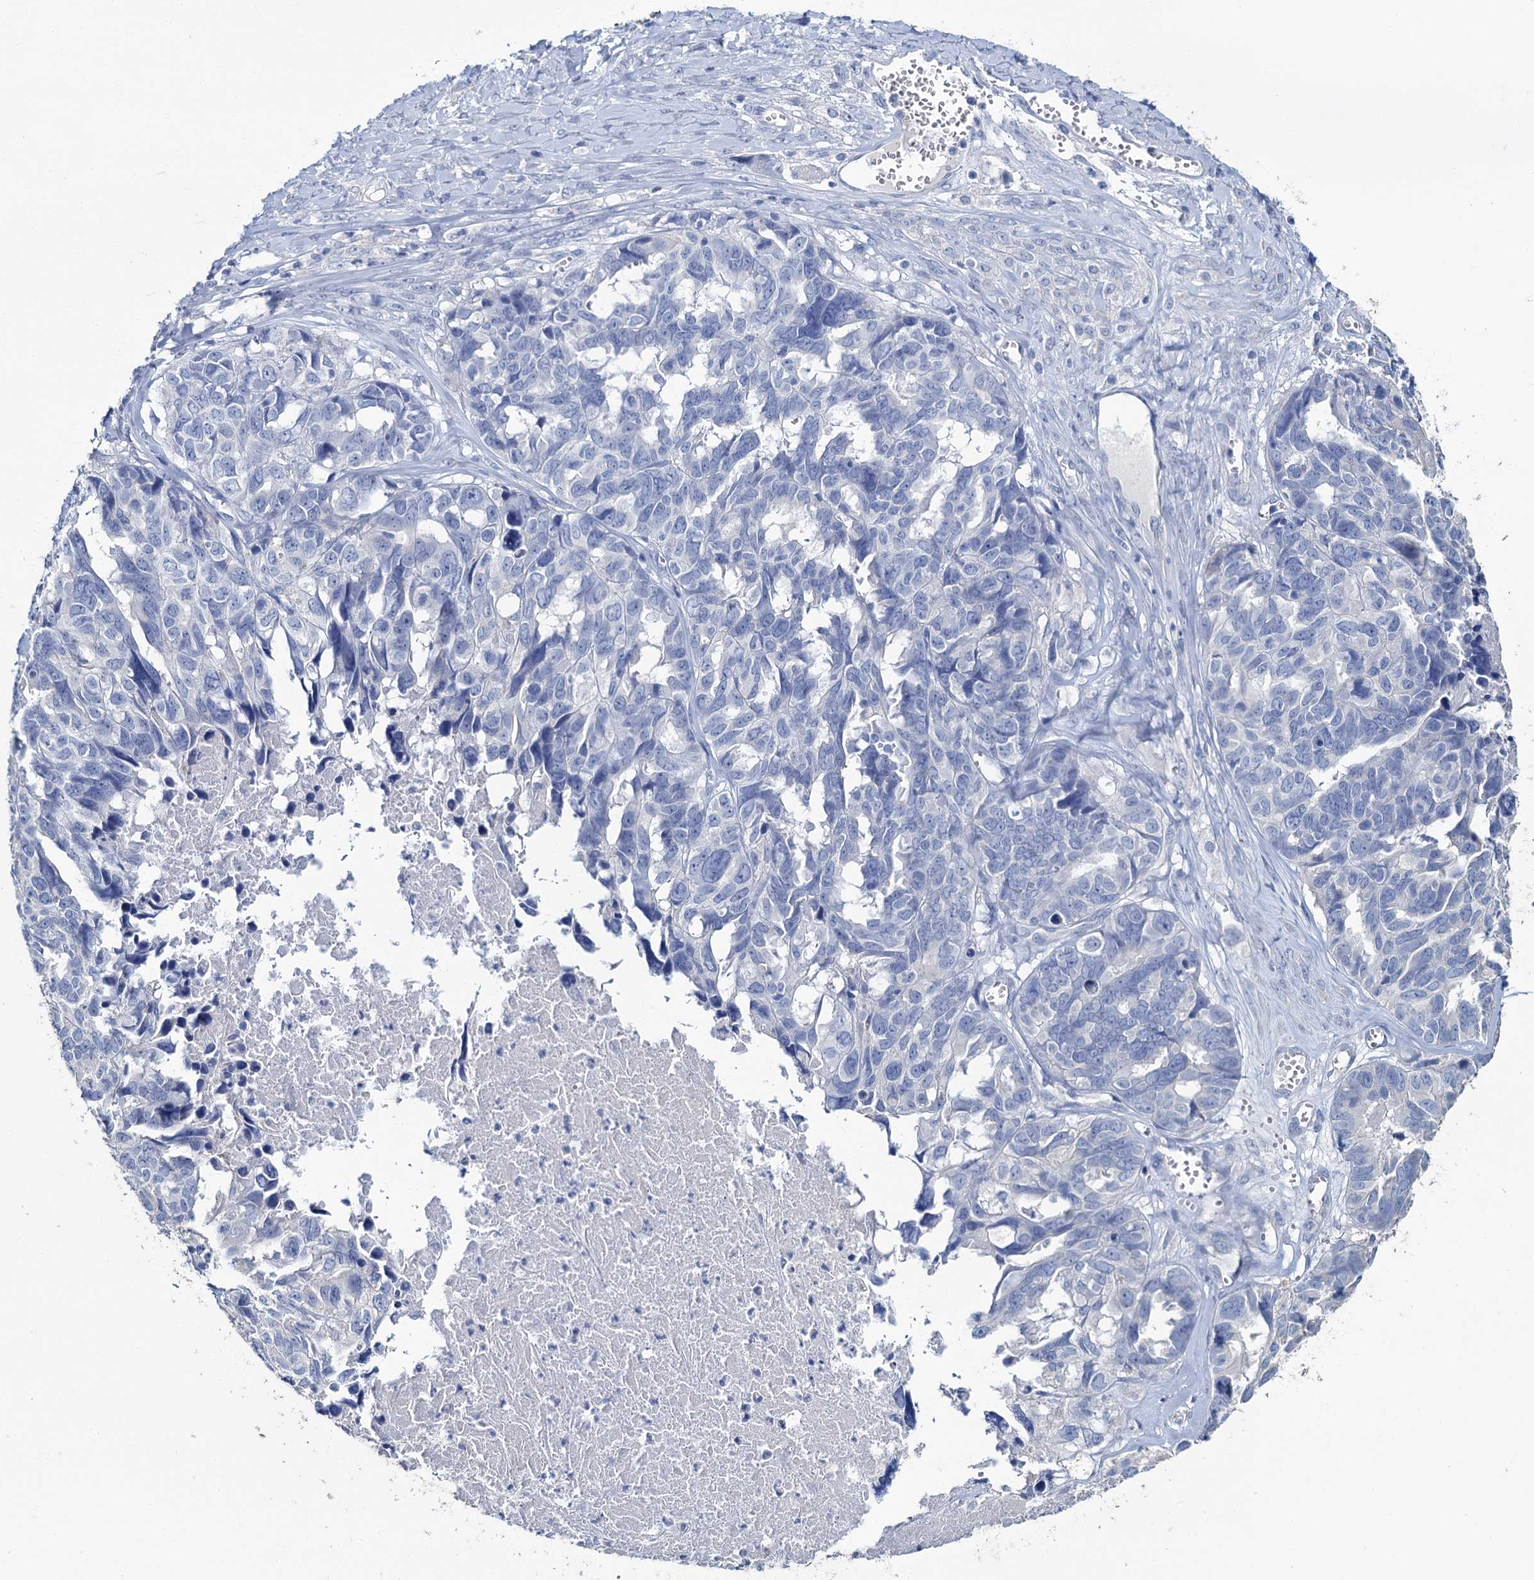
{"staining": {"intensity": "negative", "quantity": "none", "location": "none"}, "tissue": "ovarian cancer", "cell_type": "Tumor cells", "image_type": "cancer", "snomed": [{"axis": "morphology", "description": "Cystadenocarcinoma, serous, NOS"}, {"axis": "topography", "description": "Ovary"}], "caption": "An immunohistochemistry image of ovarian cancer (serous cystadenocarcinoma) is shown. There is no staining in tumor cells of ovarian cancer (serous cystadenocarcinoma).", "gene": "SNCB", "patient": {"sex": "female", "age": 79}}